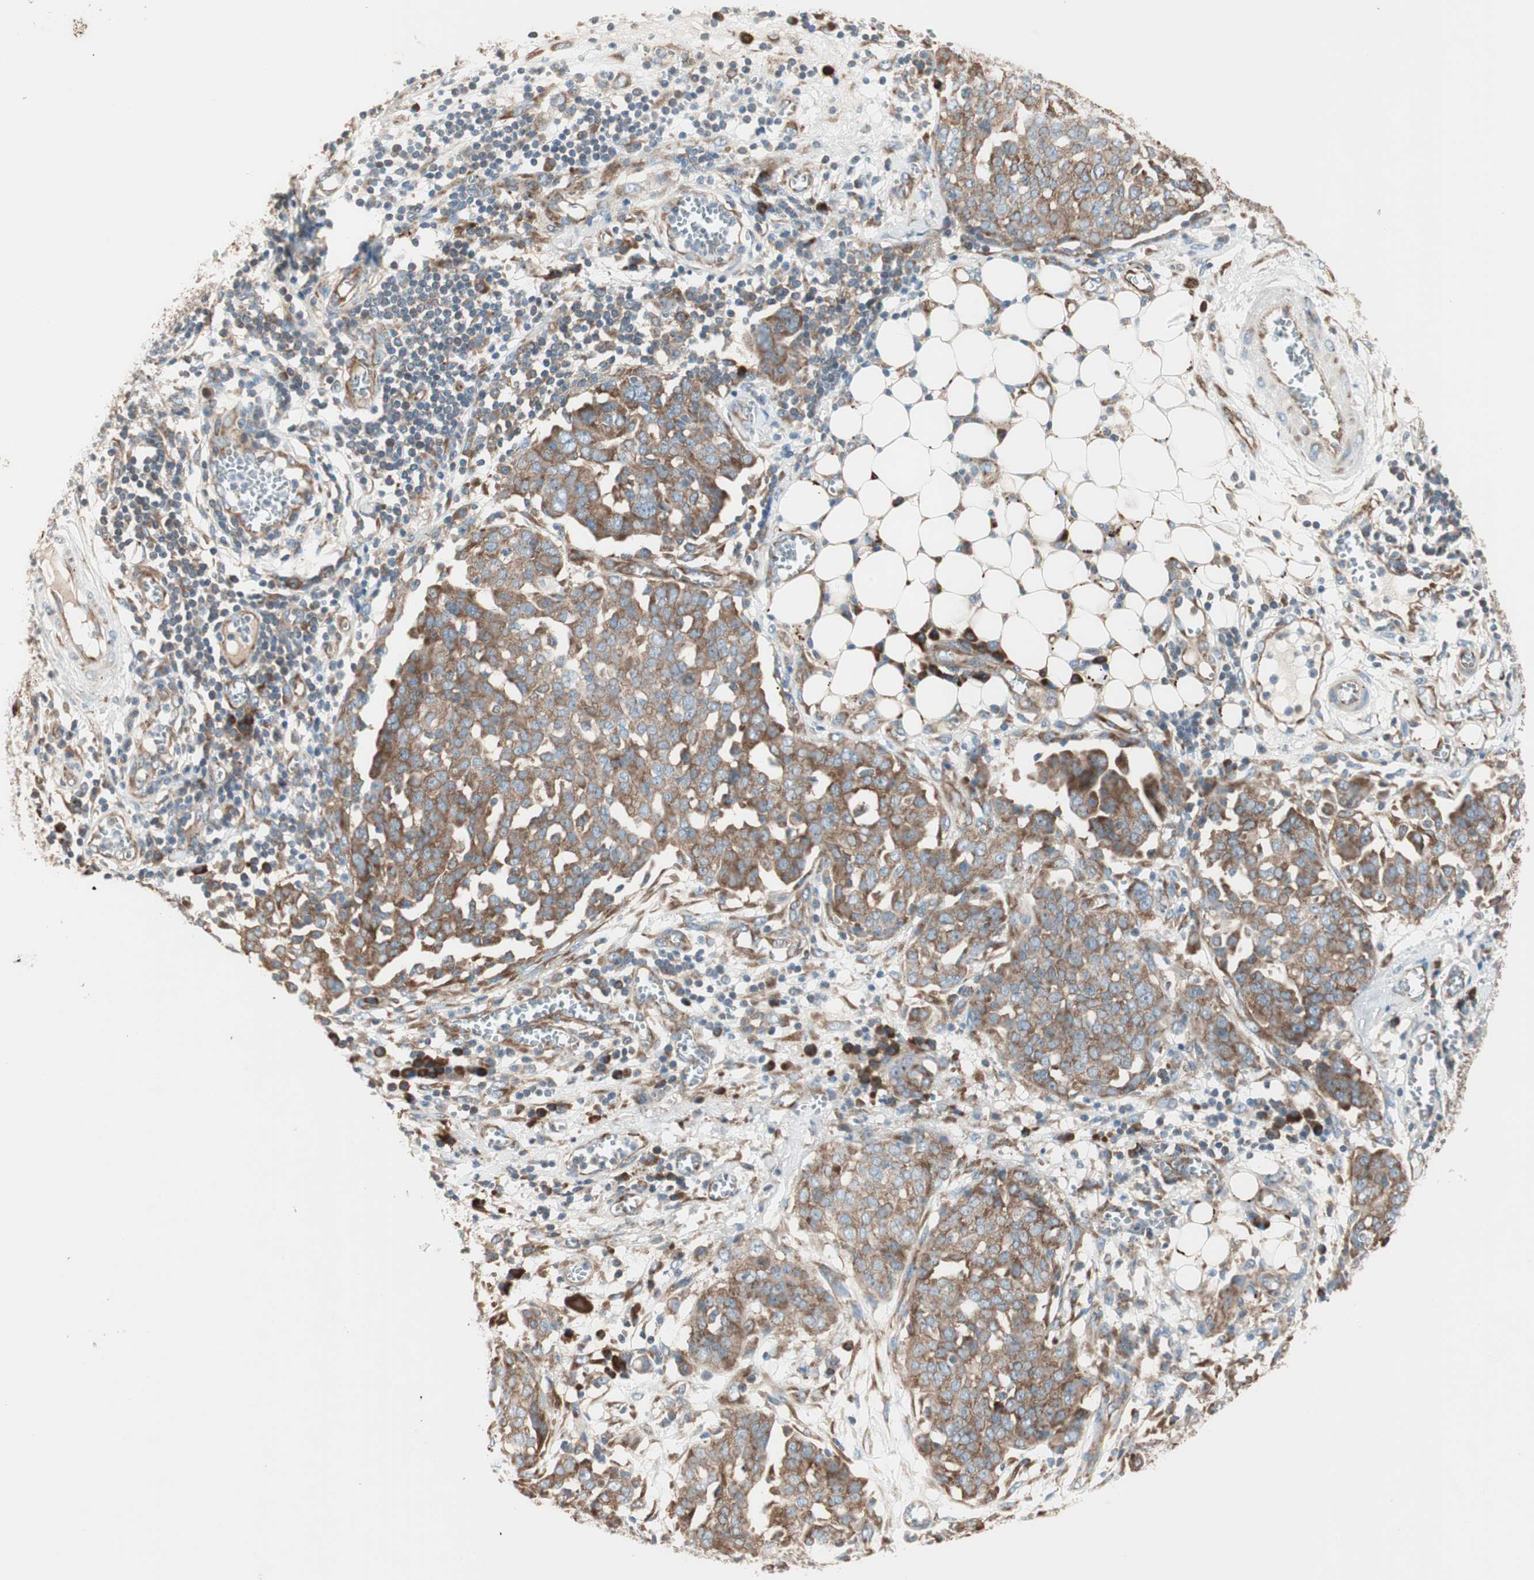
{"staining": {"intensity": "moderate", "quantity": ">75%", "location": "cytoplasmic/membranous"}, "tissue": "ovarian cancer", "cell_type": "Tumor cells", "image_type": "cancer", "snomed": [{"axis": "morphology", "description": "Cystadenocarcinoma, serous, NOS"}, {"axis": "topography", "description": "Soft tissue"}, {"axis": "topography", "description": "Ovary"}], "caption": "Protein analysis of ovarian cancer (serous cystadenocarcinoma) tissue shows moderate cytoplasmic/membranous positivity in approximately >75% of tumor cells. The staining was performed using DAB to visualize the protein expression in brown, while the nuclei were stained in blue with hematoxylin (Magnification: 20x).", "gene": "RPL23", "patient": {"sex": "female", "age": 57}}